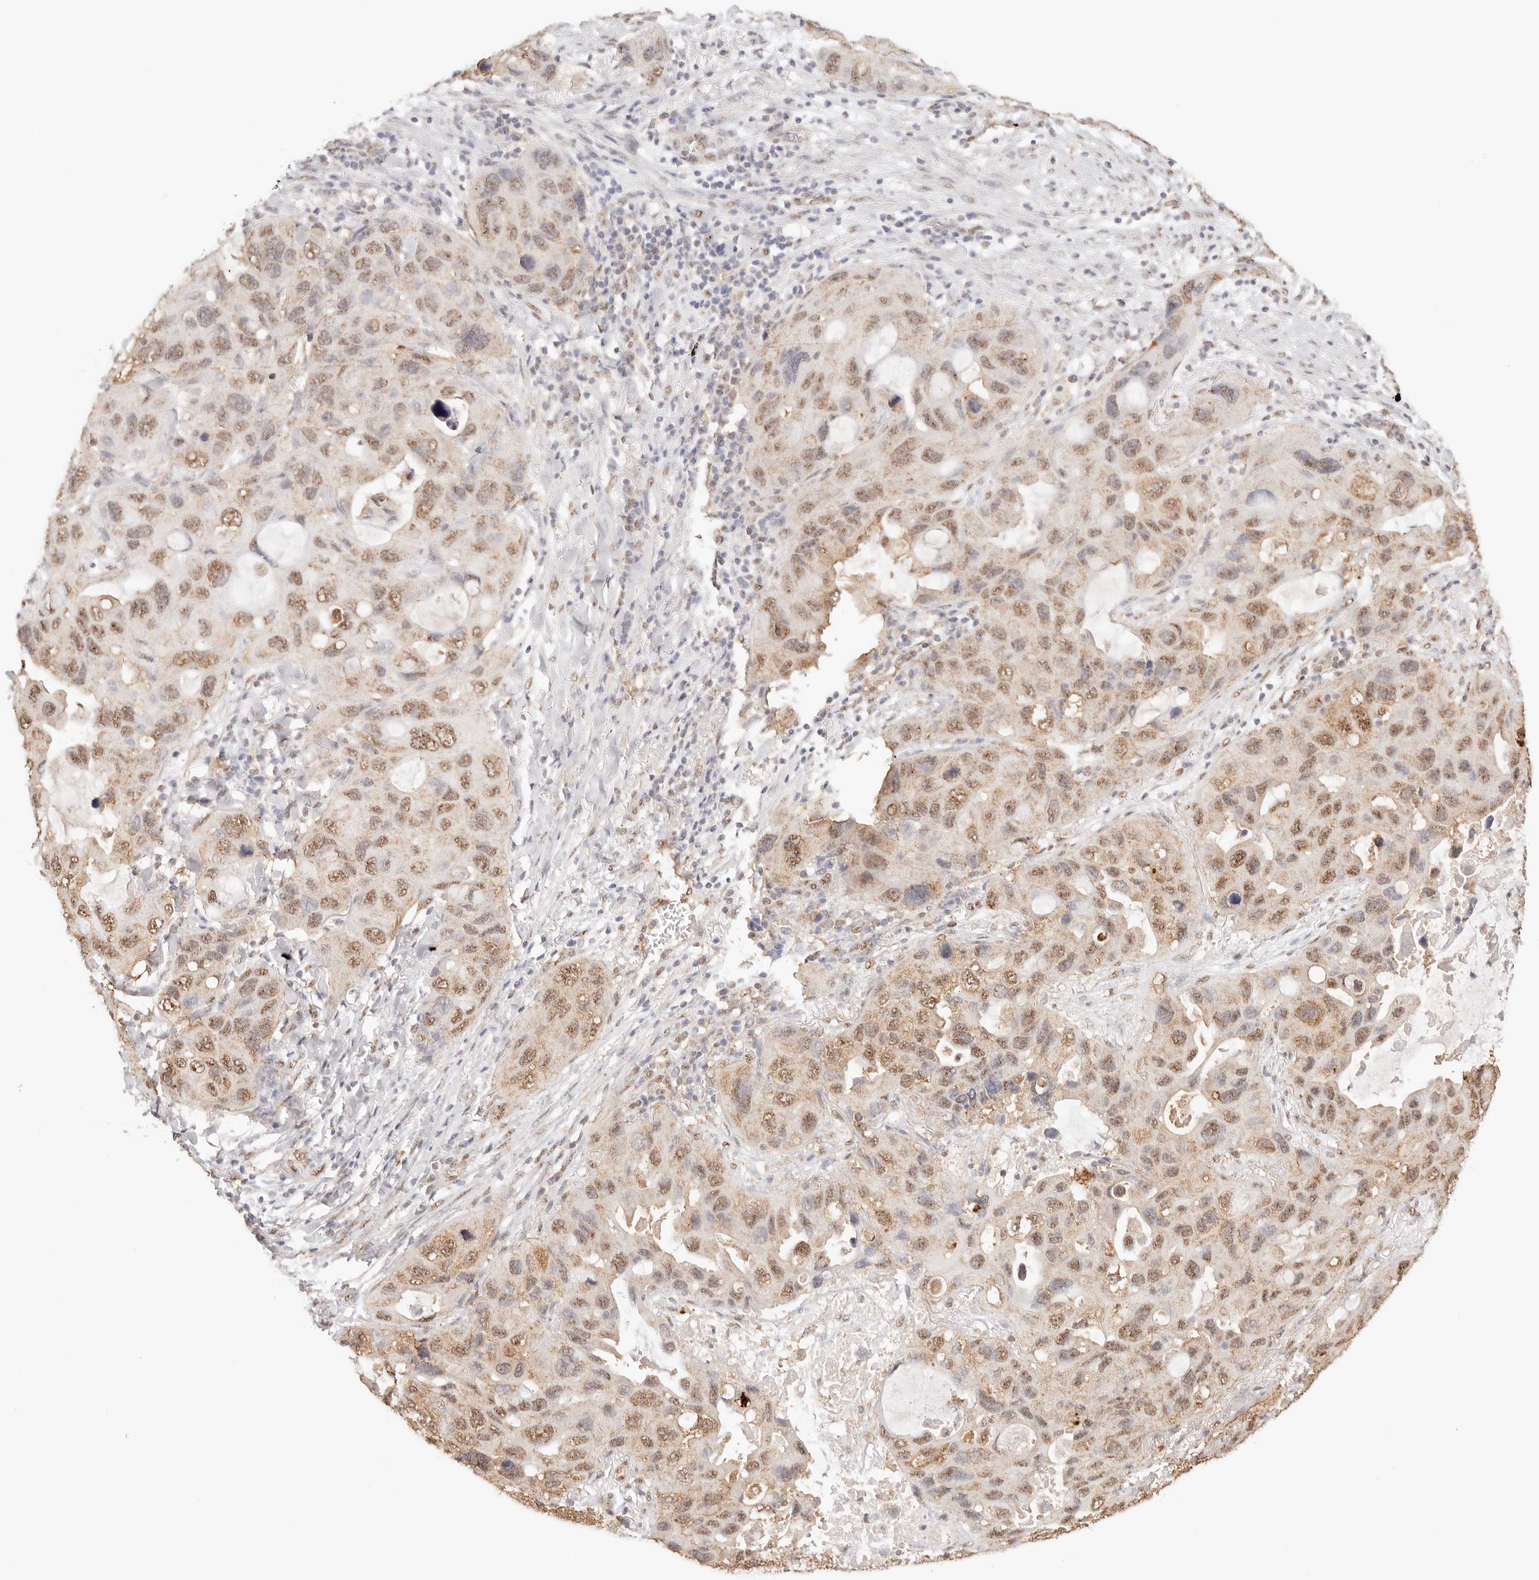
{"staining": {"intensity": "moderate", "quantity": ">75%", "location": "nuclear"}, "tissue": "lung cancer", "cell_type": "Tumor cells", "image_type": "cancer", "snomed": [{"axis": "morphology", "description": "Squamous cell carcinoma, NOS"}, {"axis": "topography", "description": "Lung"}], "caption": "Moderate nuclear positivity is identified in approximately >75% of tumor cells in lung cancer. The protein of interest is stained brown, and the nuclei are stained in blue (DAB (3,3'-diaminobenzidine) IHC with brightfield microscopy, high magnification).", "gene": "IL1R2", "patient": {"sex": "female", "age": 73}}